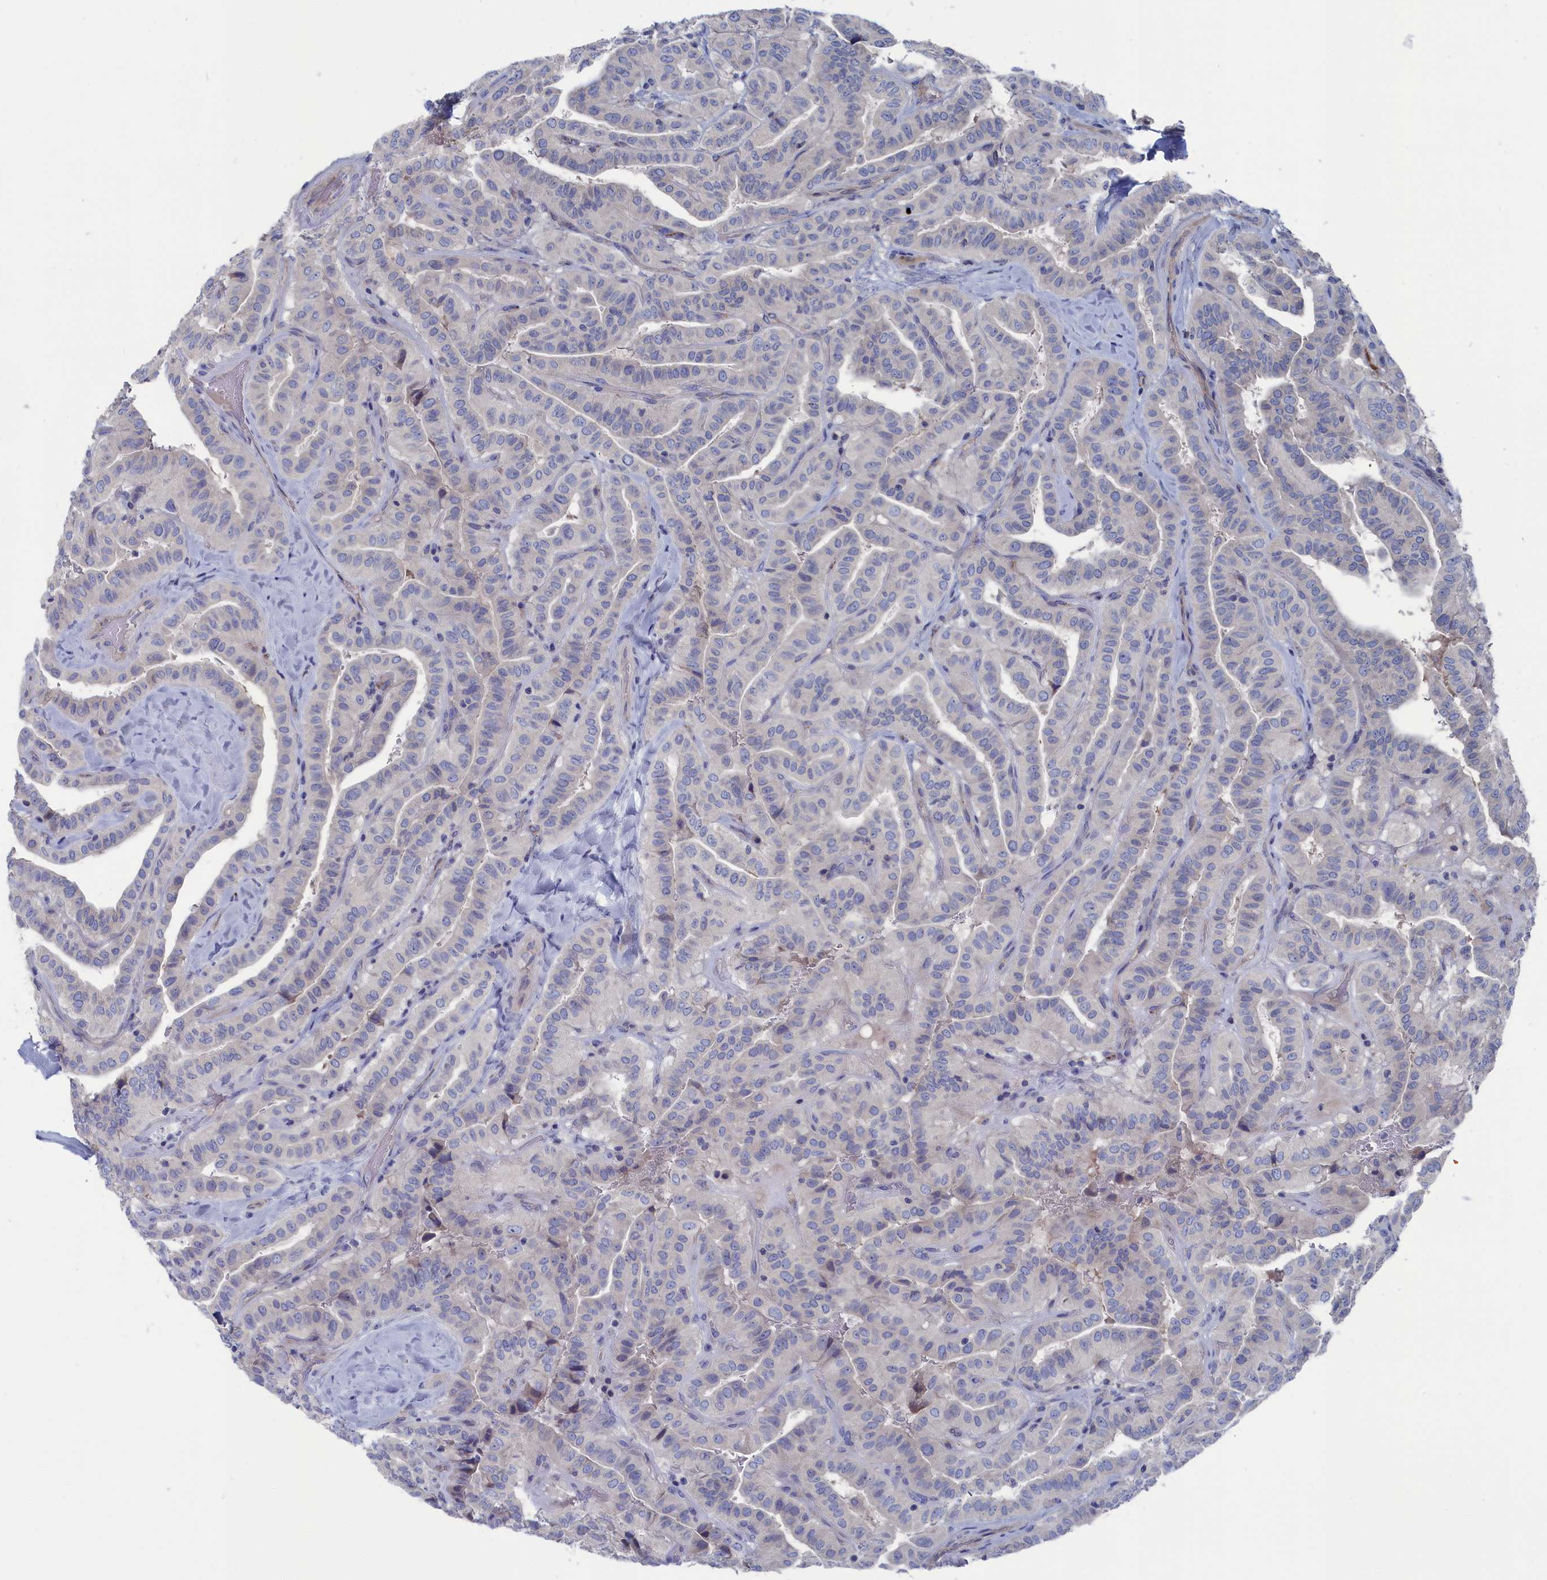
{"staining": {"intensity": "negative", "quantity": "none", "location": "none"}, "tissue": "thyroid cancer", "cell_type": "Tumor cells", "image_type": "cancer", "snomed": [{"axis": "morphology", "description": "Papillary adenocarcinoma, NOS"}, {"axis": "topography", "description": "Thyroid gland"}], "caption": "DAB immunohistochemical staining of human thyroid cancer (papillary adenocarcinoma) demonstrates no significant expression in tumor cells.", "gene": "CEND1", "patient": {"sex": "male", "age": 77}}